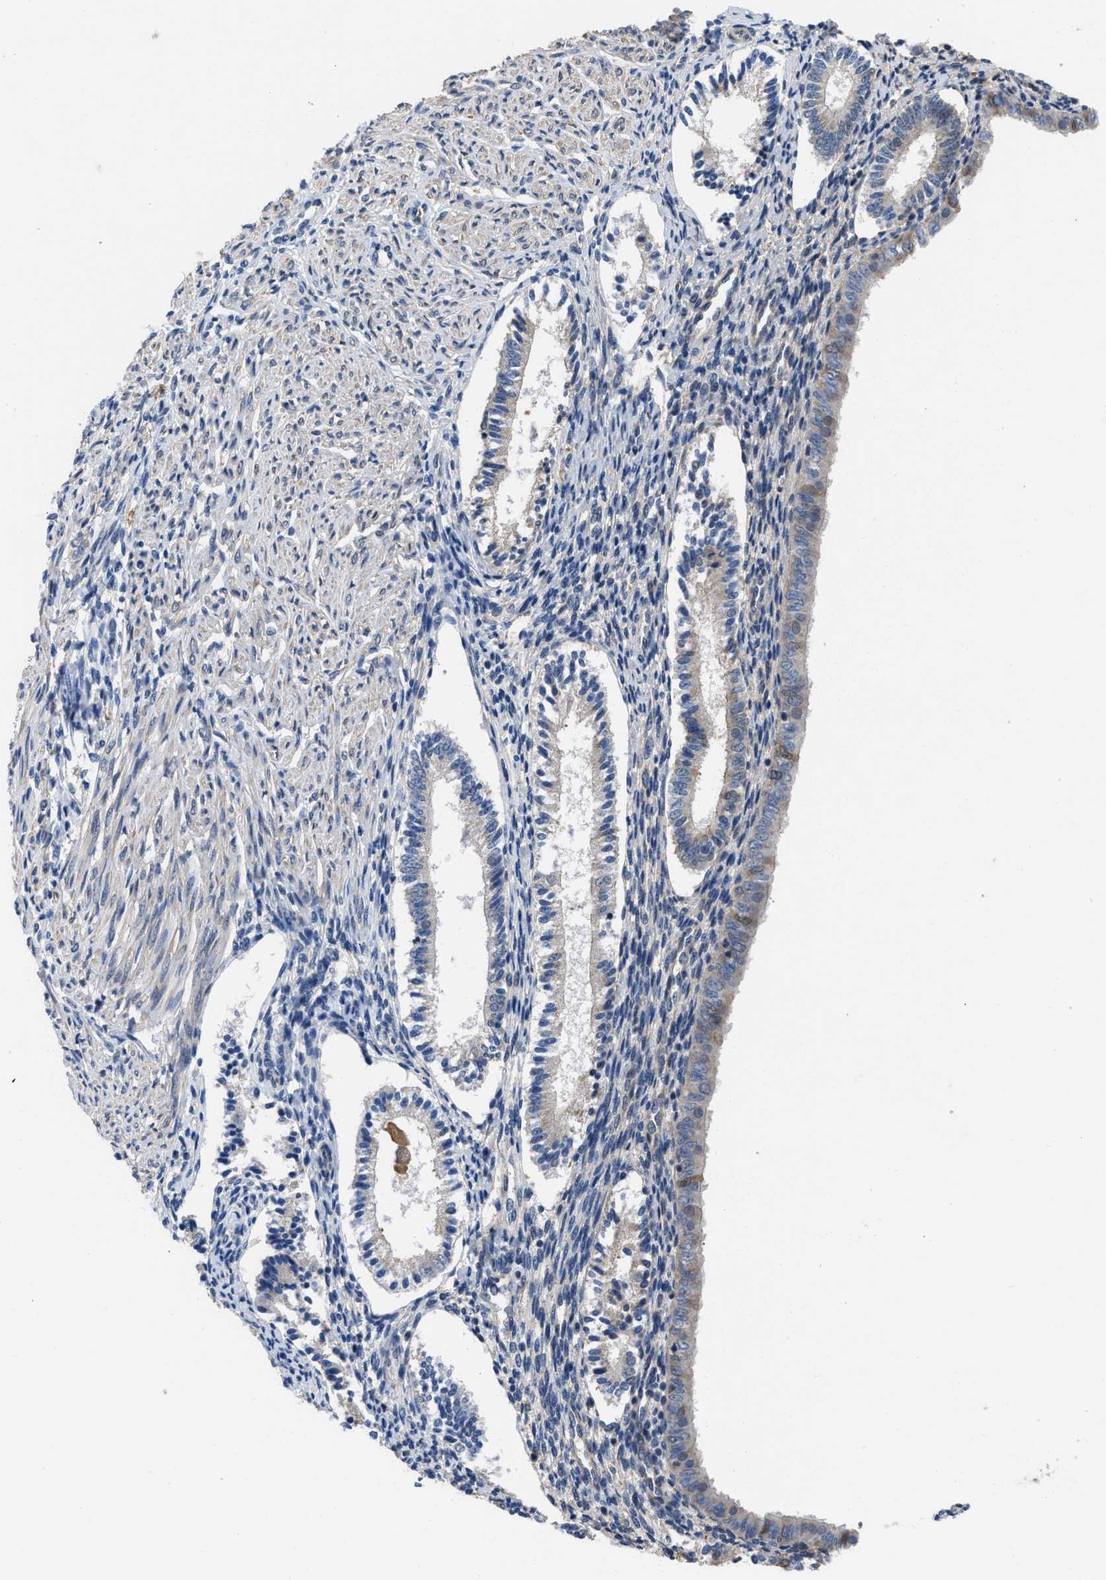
{"staining": {"intensity": "weak", "quantity": "25%-75%", "location": "nuclear"}, "tissue": "endometrium", "cell_type": "Cells in endometrial stroma", "image_type": "normal", "snomed": [{"axis": "morphology", "description": "Normal tissue, NOS"}, {"axis": "topography", "description": "Endometrium"}], "caption": "IHC of benign endometrium shows low levels of weak nuclear expression in approximately 25%-75% of cells in endometrial stroma. (Brightfield microscopy of DAB IHC at high magnification).", "gene": "TERF2IP", "patient": {"sex": "female", "age": 42}}